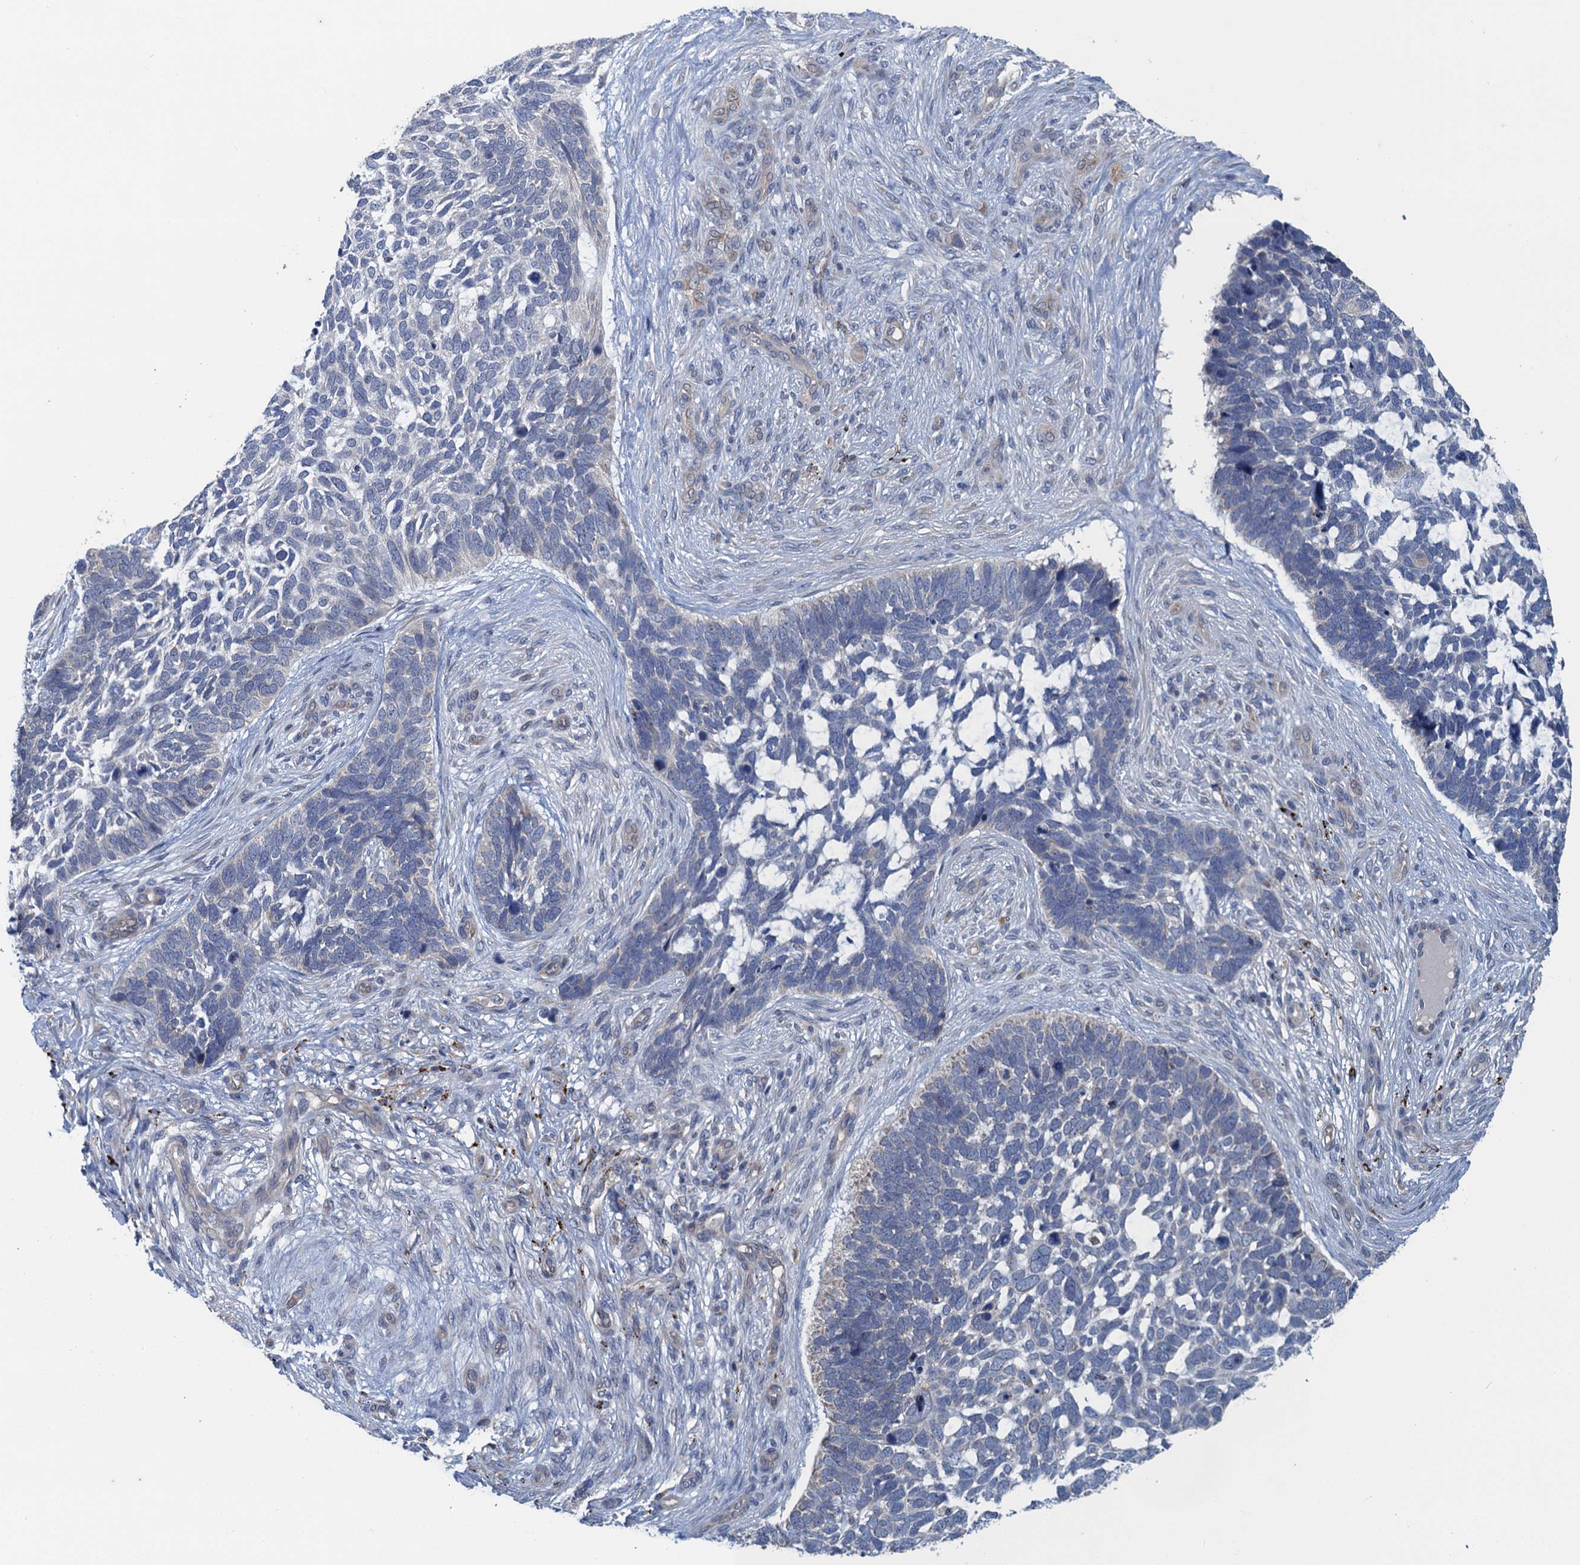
{"staining": {"intensity": "negative", "quantity": "none", "location": "none"}, "tissue": "skin cancer", "cell_type": "Tumor cells", "image_type": "cancer", "snomed": [{"axis": "morphology", "description": "Basal cell carcinoma"}, {"axis": "topography", "description": "Skin"}], "caption": "The photomicrograph exhibits no significant expression in tumor cells of skin cancer (basal cell carcinoma). The staining is performed using DAB brown chromogen with nuclei counter-stained in using hematoxylin.", "gene": "KBTBD8", "patient": {"sex": "male", "age": 88}}